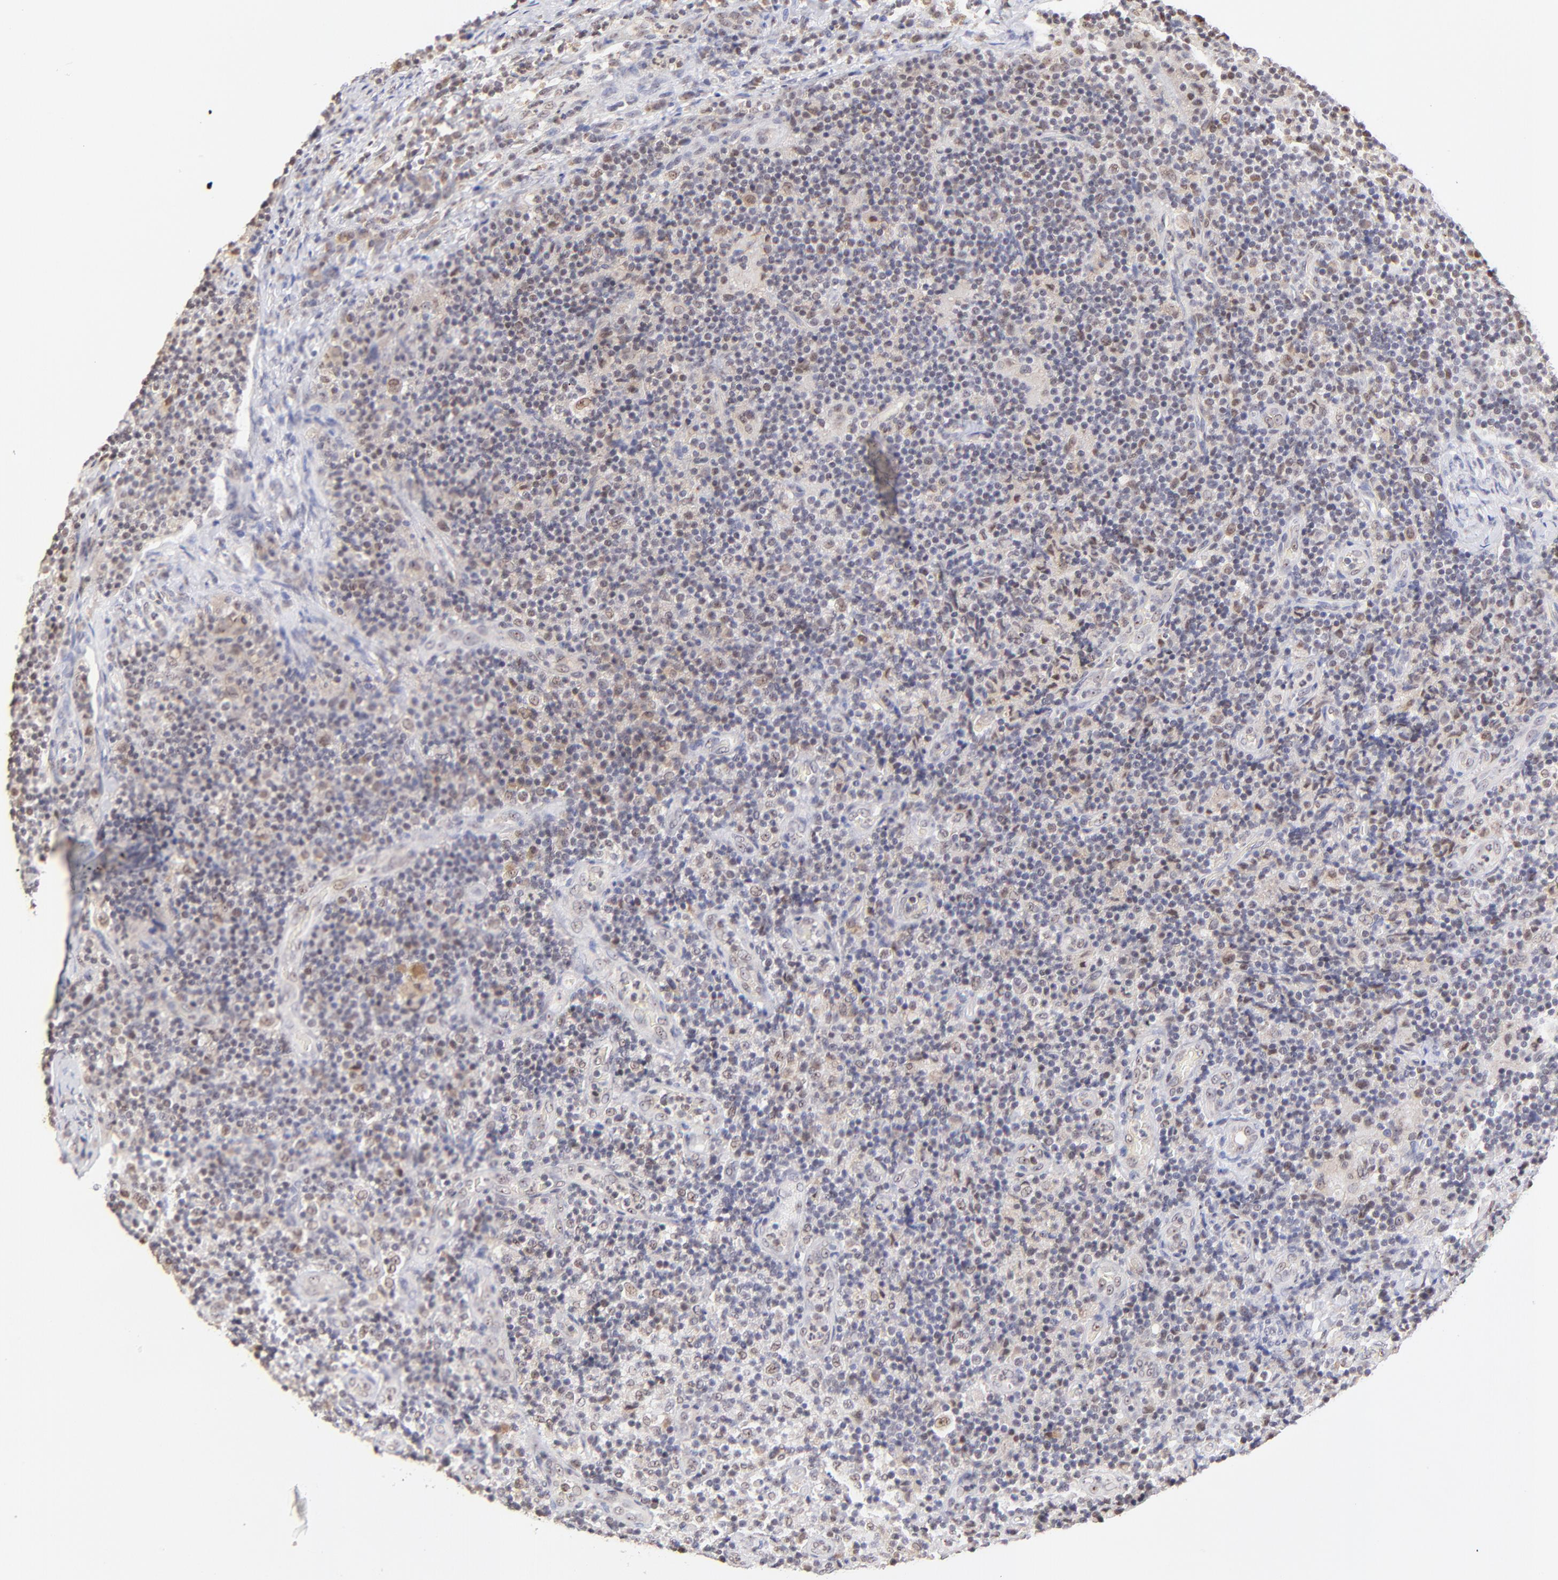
{"staining": {"intensity": "weak", "quantity": ">75%", "location": "nuclear"}, "tissue": "lymph node", "cell_type": "Germinal center cells", "image_type": "normal", "snomed": [{"axis": "morphology", "description": "Normal tissue, NOS"}, {"axis": "morphology", "description": "Inflammation, NOS"}, {"axis": "topography", "description": "Lymph node"}], "caption": "A histopathology image showing weak nuclear staining in approximately >75% of germinal center cells in normal lymph node, as visualized by brown immunohistochemical staining.", "gene": "ZNF670", "patient": {"sex": "male", "age": 46}}